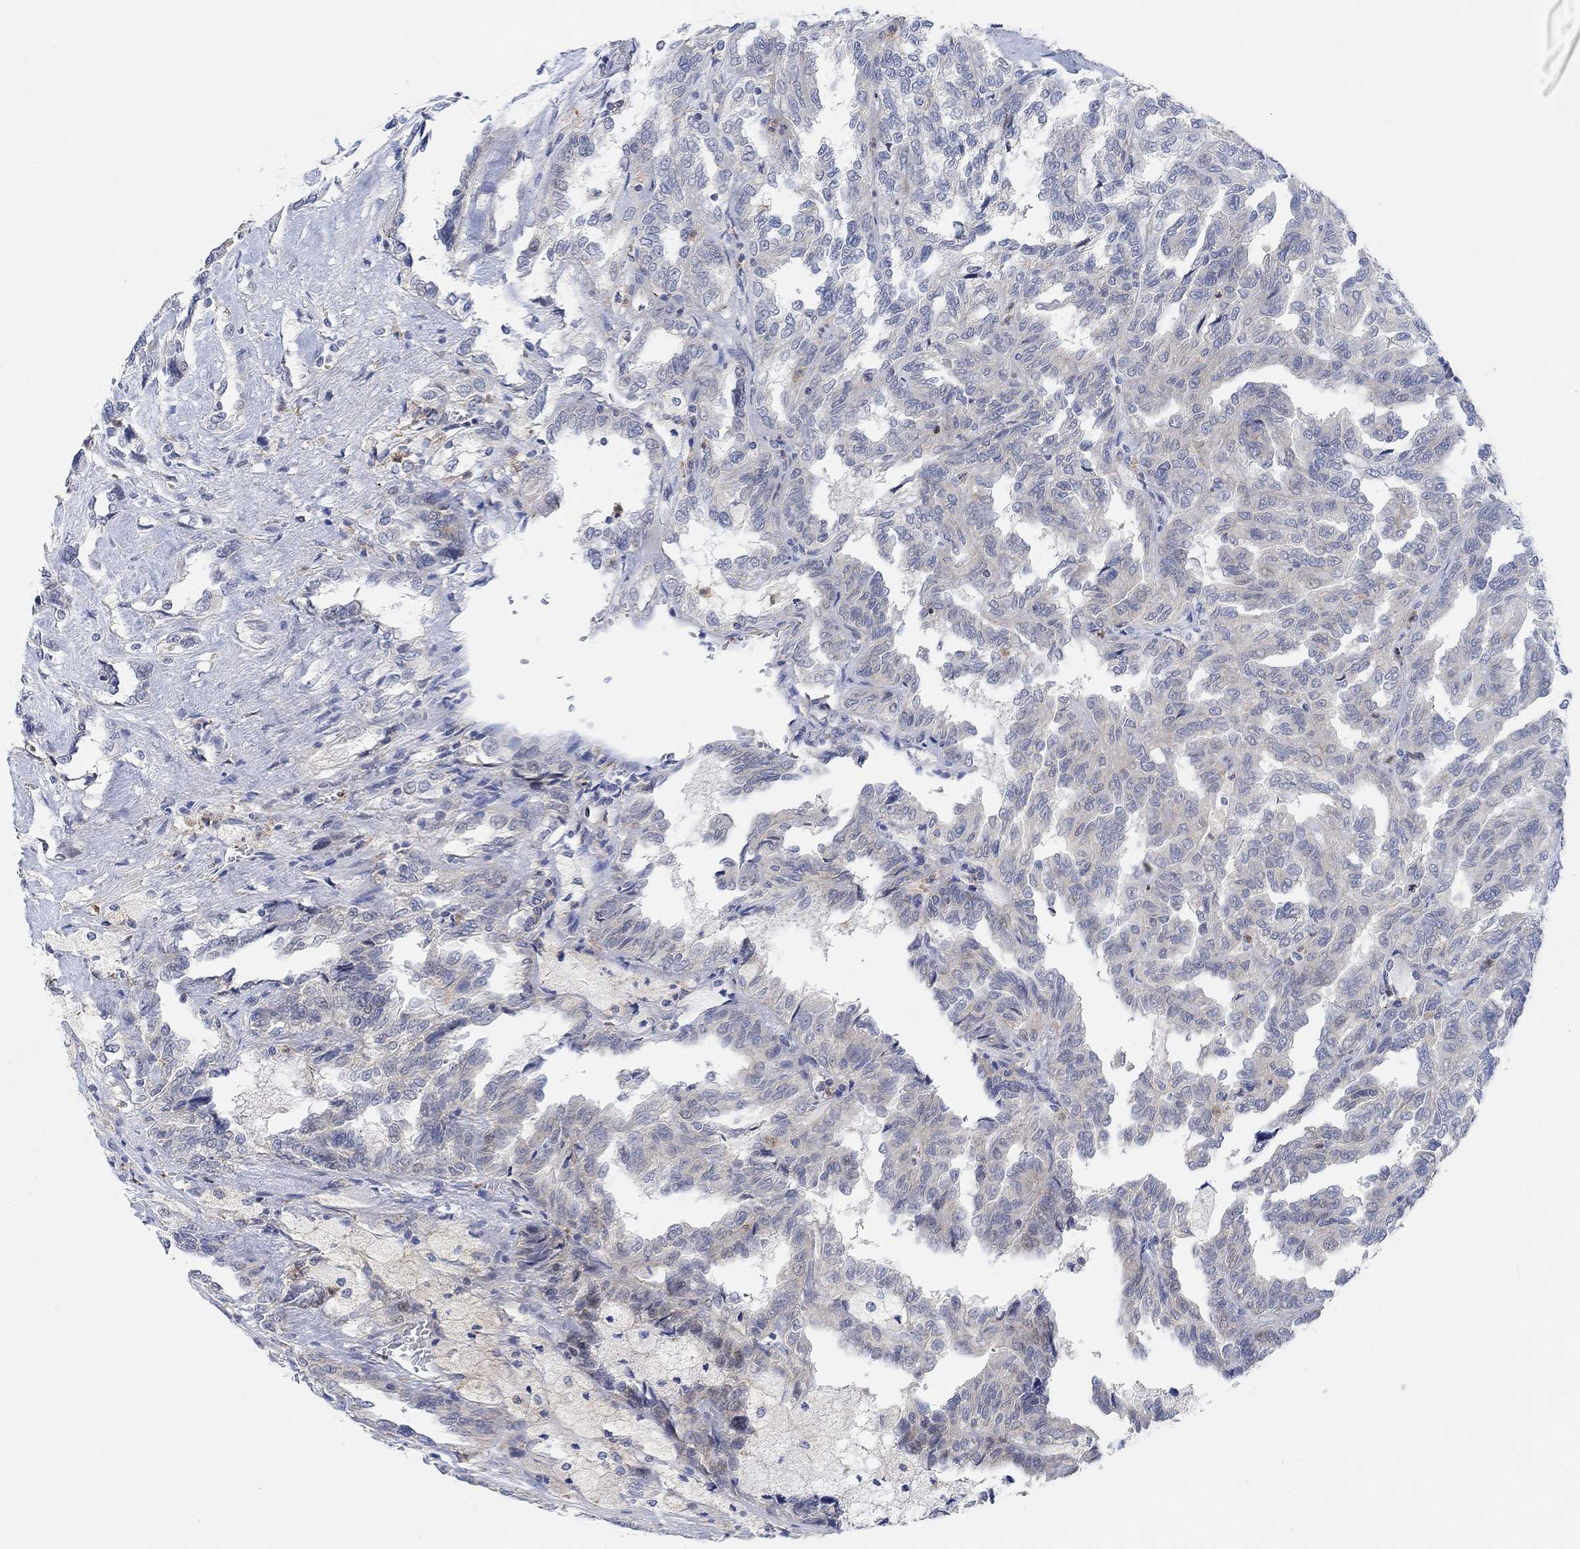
{"staining": {"intensity": "negative", "quantity": "none", "location": "none"}, "tissue": "renal cancer", "cell_type": "Tumor cells", "image_type": "cancer", "snomed": [{"axis": "morphology", "description": "Adenocarcinoma, NOS"}, {"axis": "topography", "description": "Kidney"}], "caption": "High power microscopy histopathology image of an immunohistochemistry (IHC) histopathology image of renal adenocarcinoma, revealing no significant expression in tumor cells.", "gene": "PMFBP1", "patient": {"sex": "male", "age": 79}}